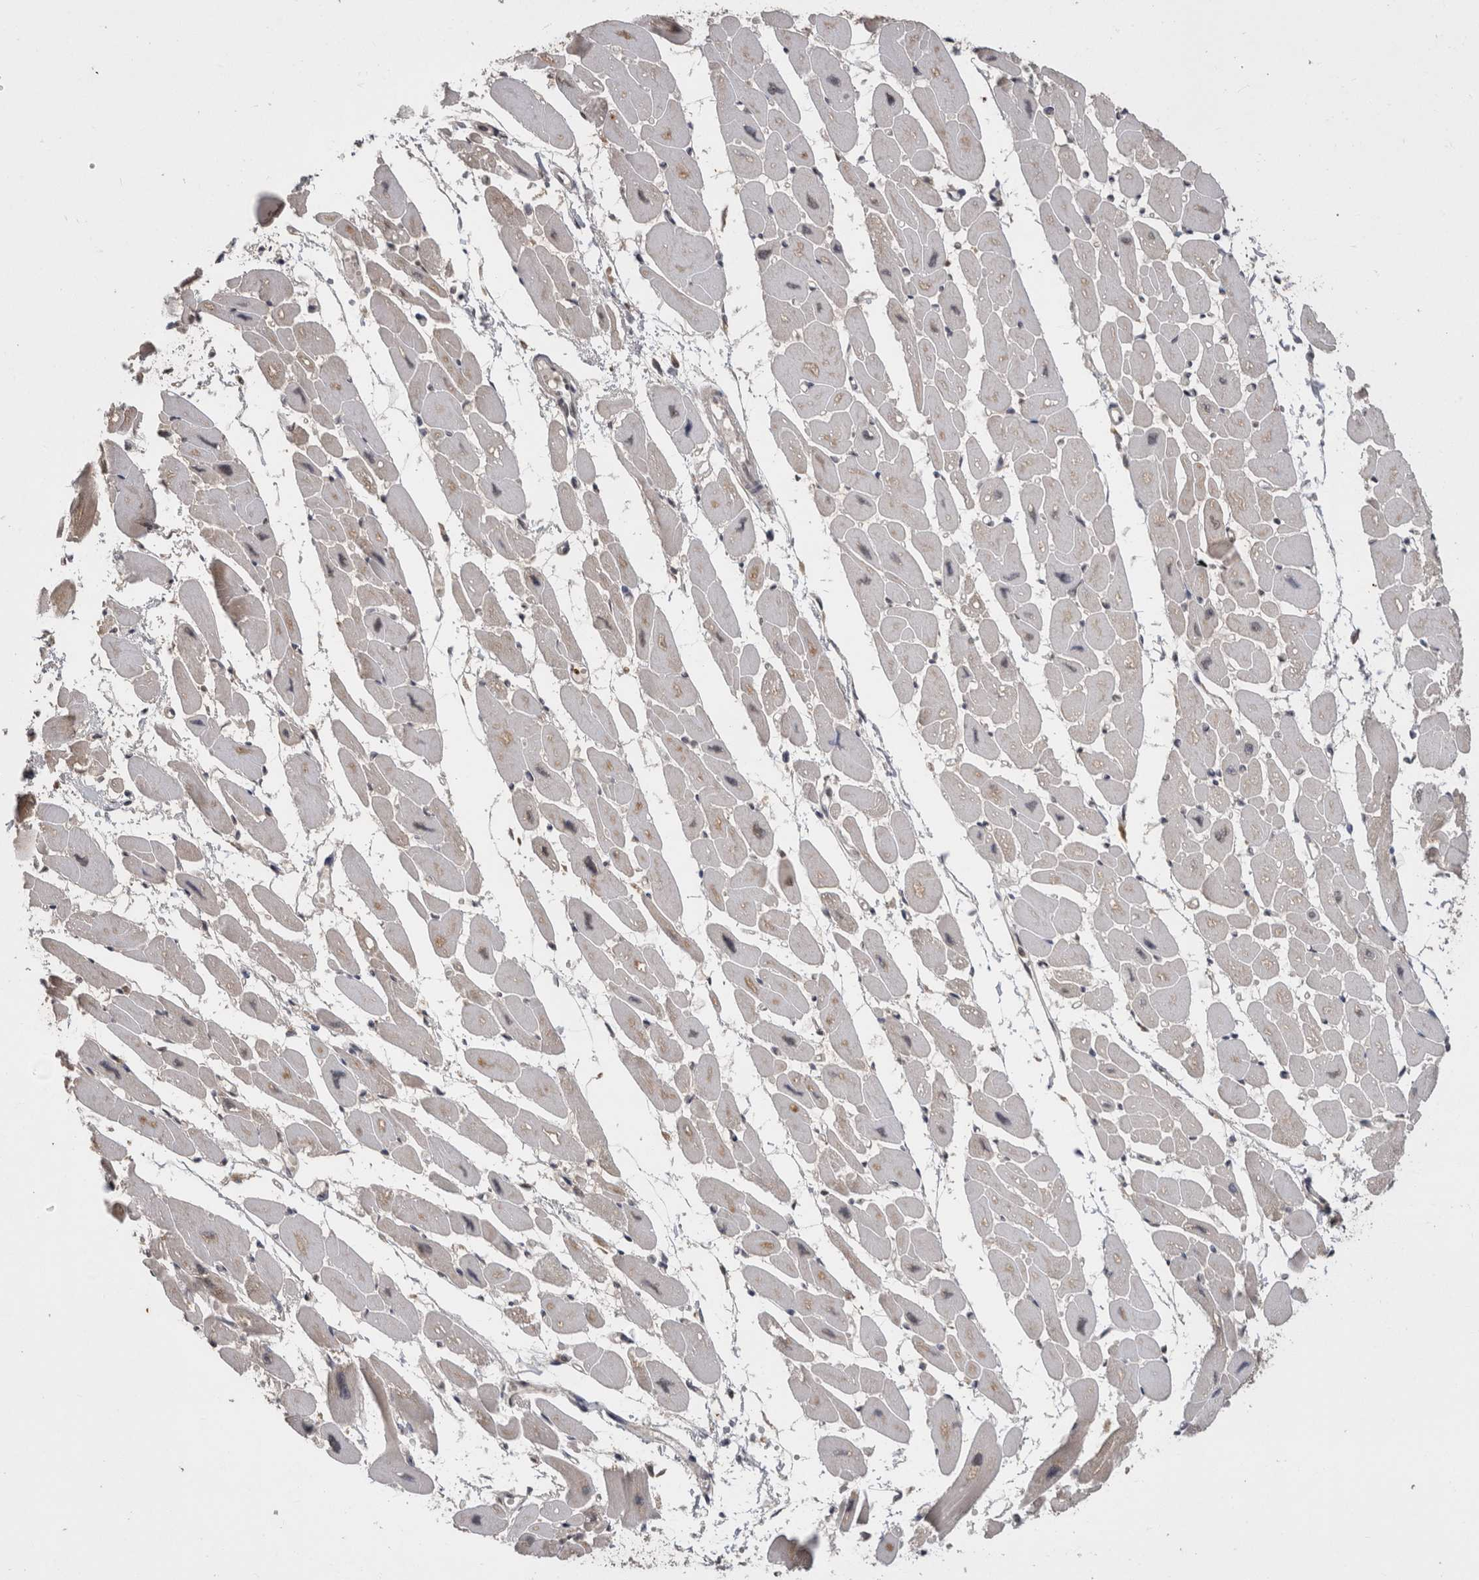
{"staining": {"intensity": "weak", "quantity": ">75%", "location": "cytoplasmic/membranous"}, "tissue": "heart muscle", "cell_type": "Cardiomyocytes", "image_type": "normal", "snomed": [{"axis": "morphology", "description": "Normal tissue, NOS"}, {"axis": "topography", "description": "Heart"}], "caption": "Human heart muscle stained for a protein (brown) reveals weak cytoplasmic/membranous positive staining in about >75% of cardiomyocytes.", "gene": "PREP", "patient": {"sex": "female", "age": 54}}